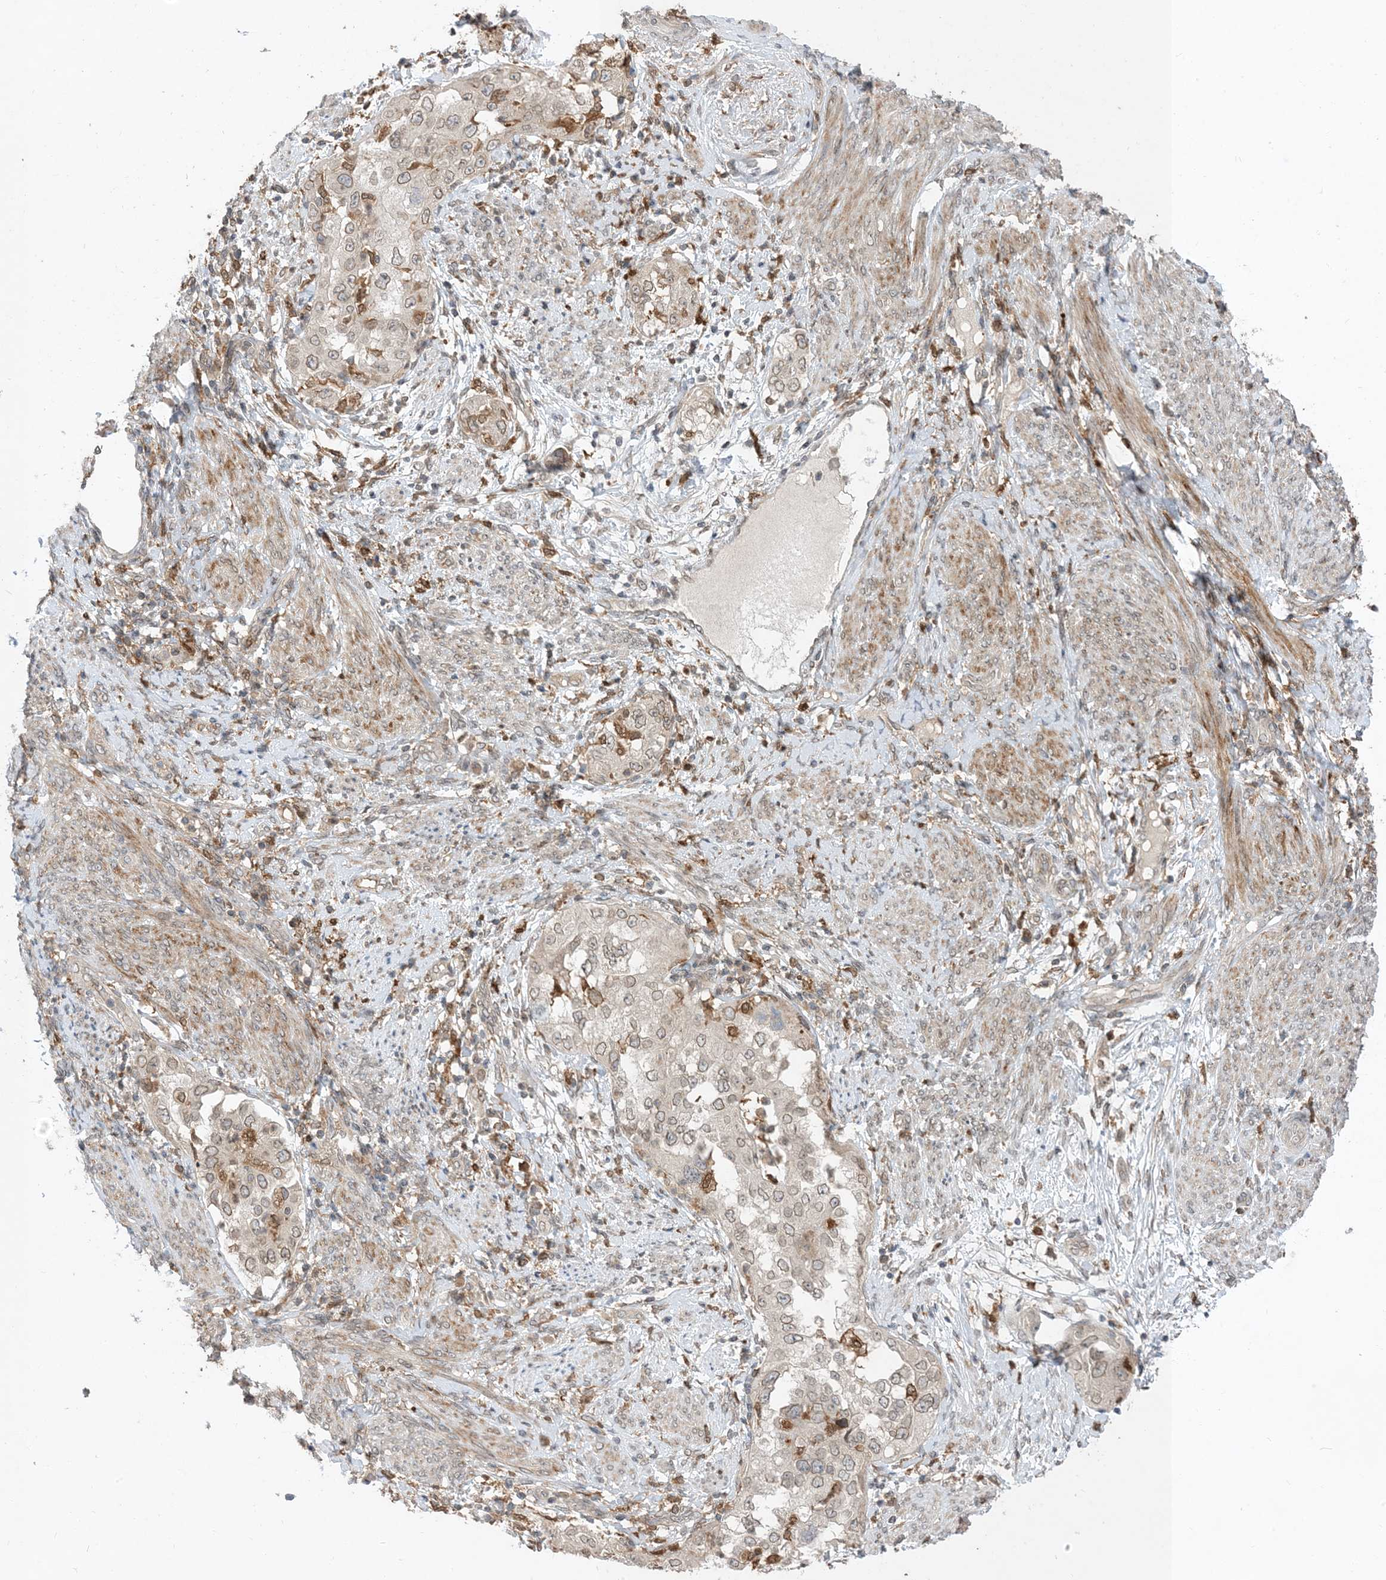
{"staining": {"intensity": "weak", "quantity": "25%-75%", "location": "cytoplasmic/membranous,nuclear"}, "tissue": "endometrial cancer", "cell_type": "Tumor cells", "image_type": "cancer", "snomed": [{"axis": "morphology", "description": "Adenocarcinoma, NOS"}, {"axis": "topography", "description": "Endometrium"}], "caption": "The immunohistochemical stain highlights weak cytoplasmic/membranous and nuclear expression in tumor cells of endometrial cancer tissue.", "gene": "NAGK", "patient": {"sex": "female", "age": 85}}